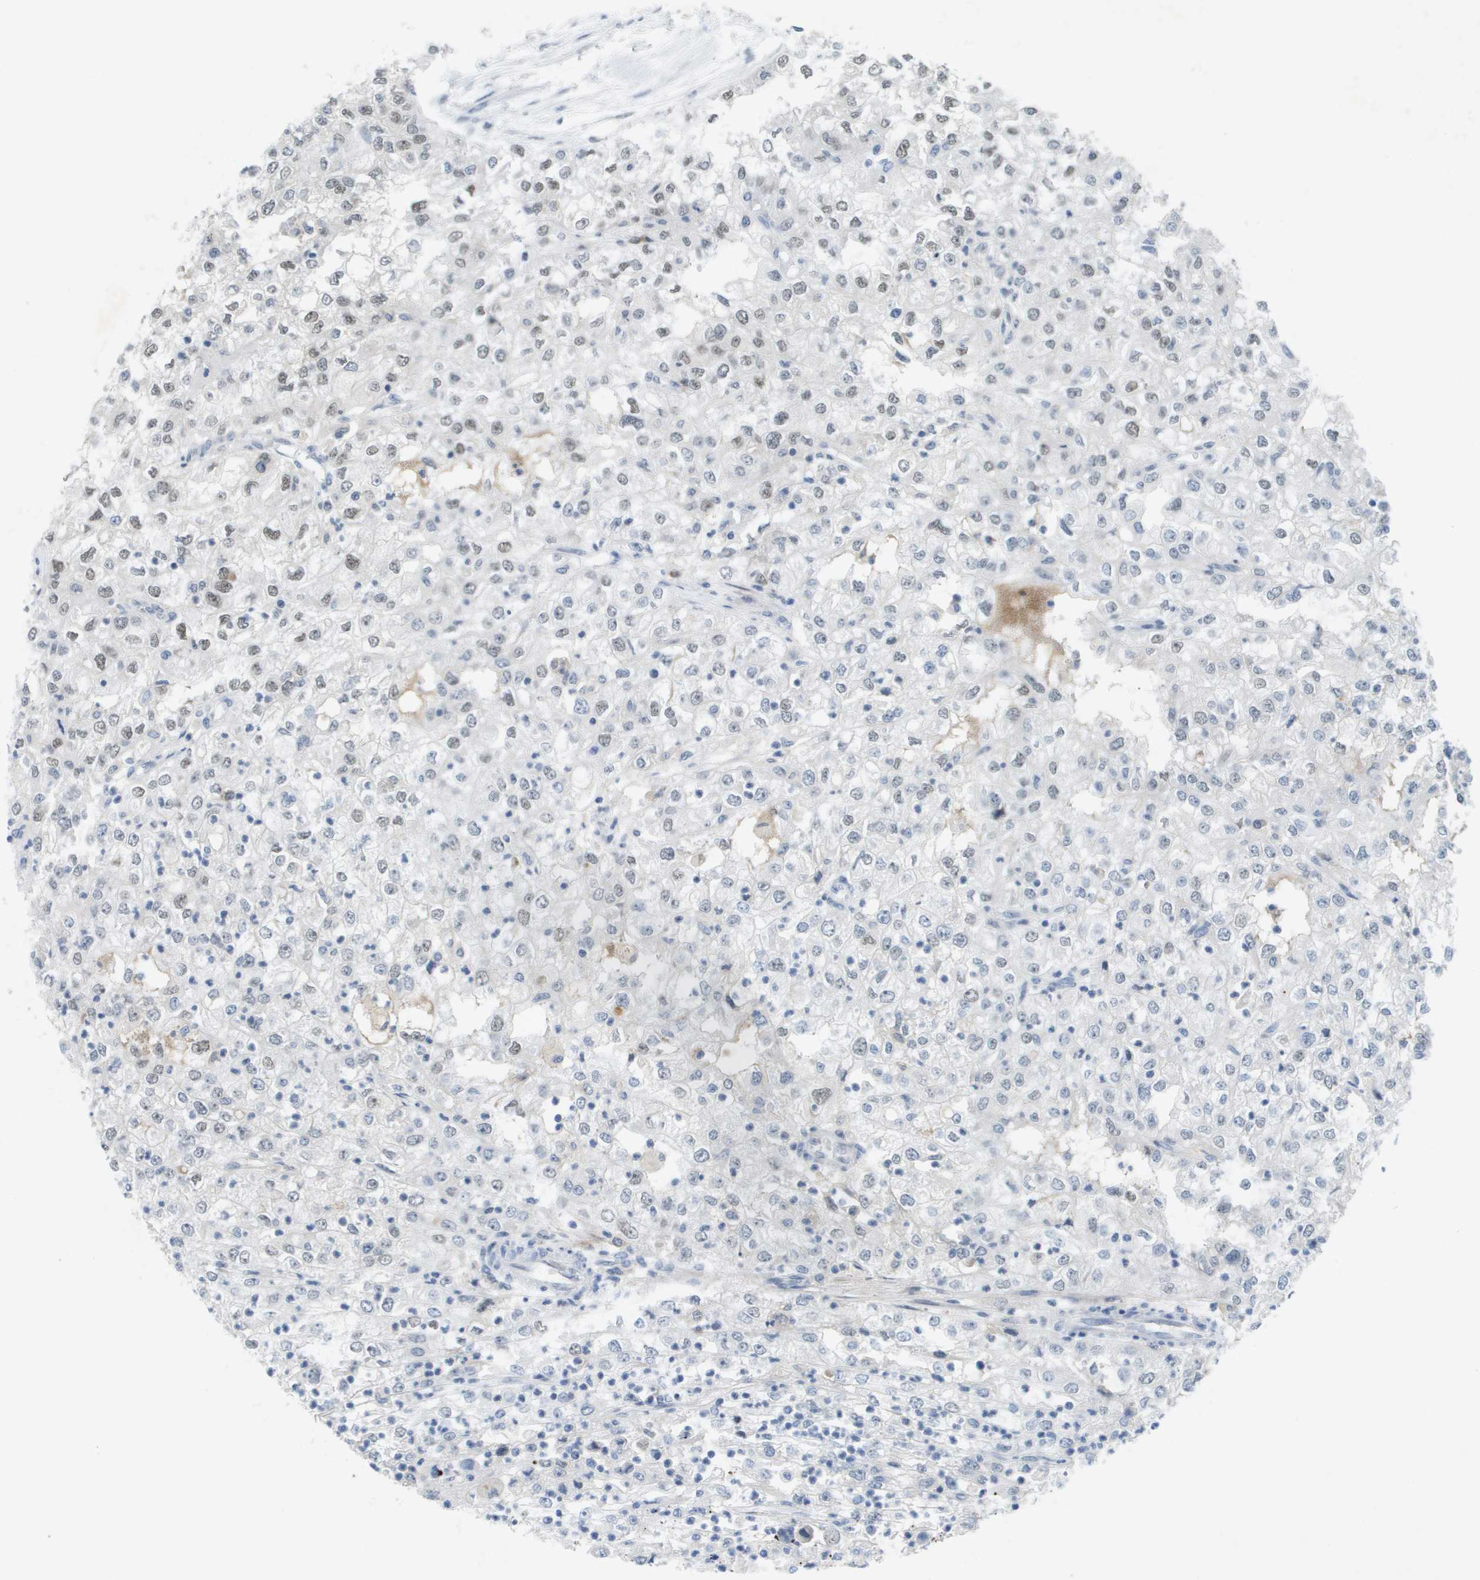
{"staining": {"intensity": "weak", "quantity": "<25%", "location": "nuclear"}, "tissue": "renal cancer", "cell_type": "Tumor cells", "image_type": "cancer", "snomed": [{"axis": "morphology", "description": "Adenocarcinoma, NOS"}, {"axis": "topography", "description": "Kidney"}], "caption": "High magnification brightfield microscopy of adenocarcinoma (renal) stained with DAB (brown) and counterstained with hematoxylin (blue): tumor cells show no significant staining. Nuclei are stained in blue.", "gene": "TP53RK", "patient": {"sex": "female", "age": 54}}